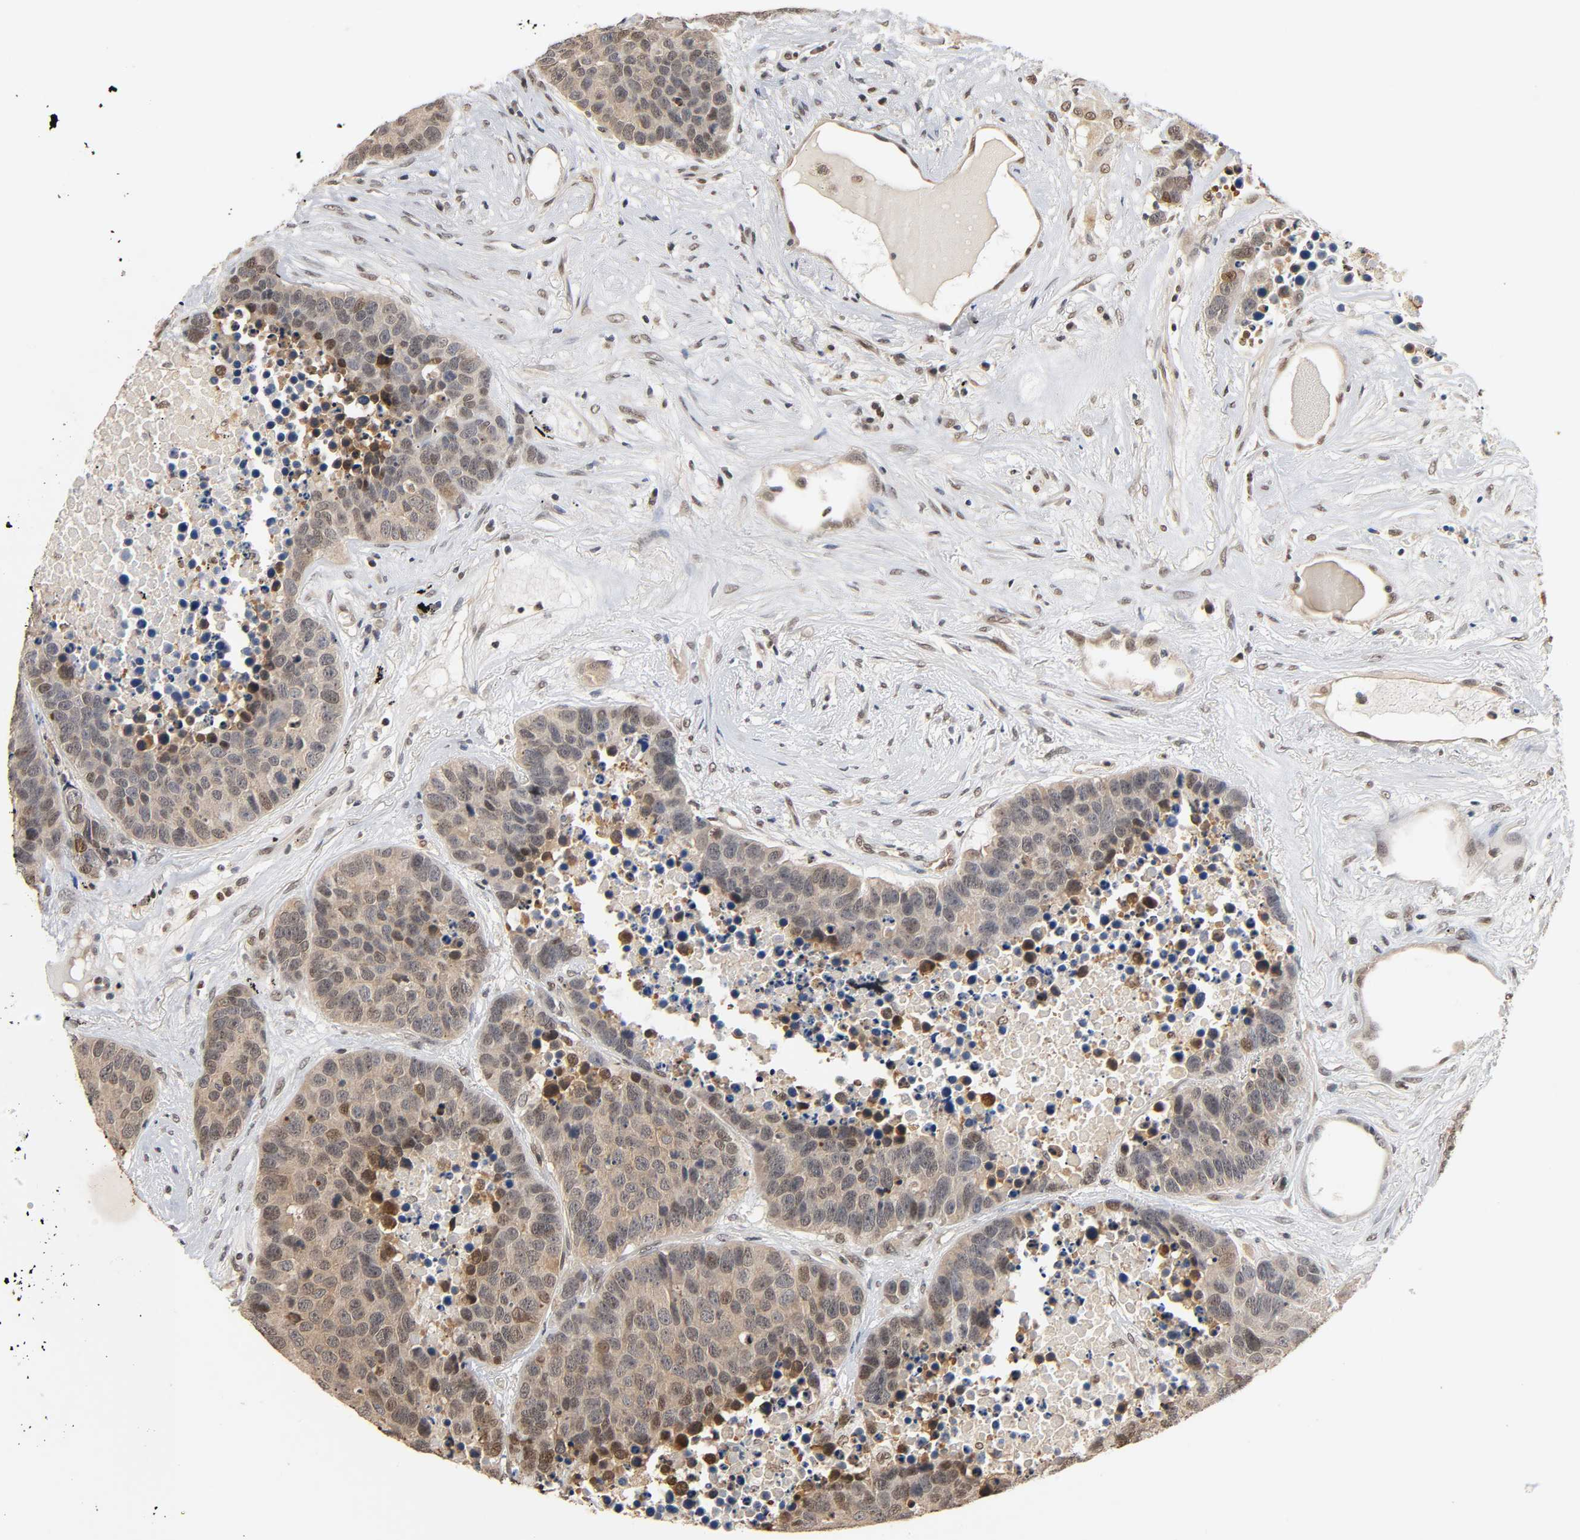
{"staining": {"intensity": "moderate", "quantity": "25%-75%", "location": "nuclear"}, "tissue": "carcinoid", "cell_type": "Tumor cells", "image_type": "cancer", "snomed": [{"axis": "morphology", "description": "Carcinoid, malignant, NOS"}, {"axis": "topography", "description": "Lung"}], "caption": "Tumor cells reveal medium levels of moderate nuclear expression in about 25%-75% of cells in human carcinoid.", "gene": "UBC", "patient": {"sex": "male", "age": 60}}